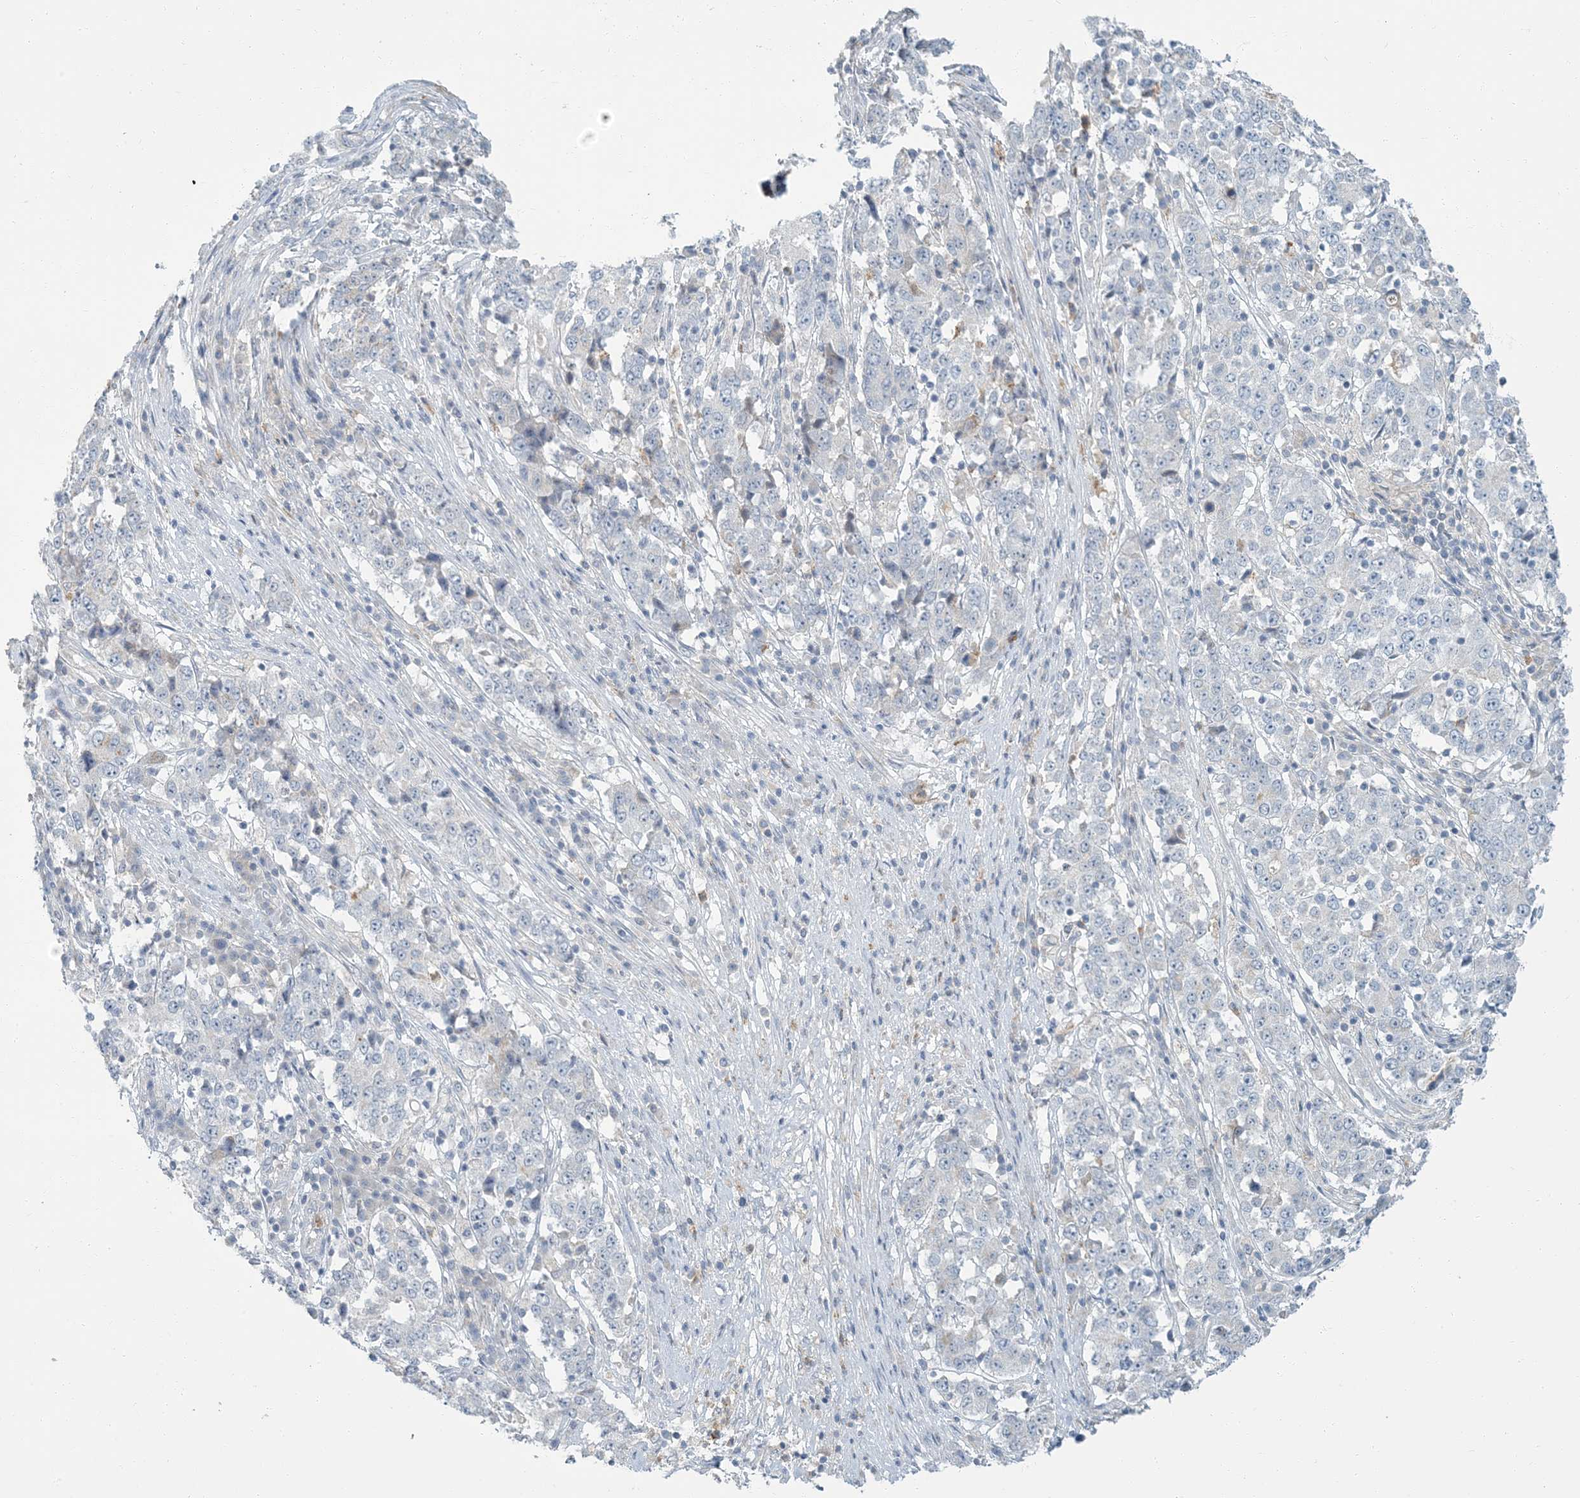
{"staining": {"intensity": "negative", "quantity": "none", "location": "none"}, "tissue": "stomach cancer", "cell_type": "Tumor cells", "image_type": "cancer", "snomed": [{"axis": "morphology", "description": "Adenocarcinoma, NOS"}, {"axis": "topography", "description": "Stomach"}], "caption": "This is an IHC histopathology image of stomach cancer (adenocarcinoma). There is no positivity in tumor cells.", "gene": "EPHA4", "patient": {"sex": "male", "age": 59}}